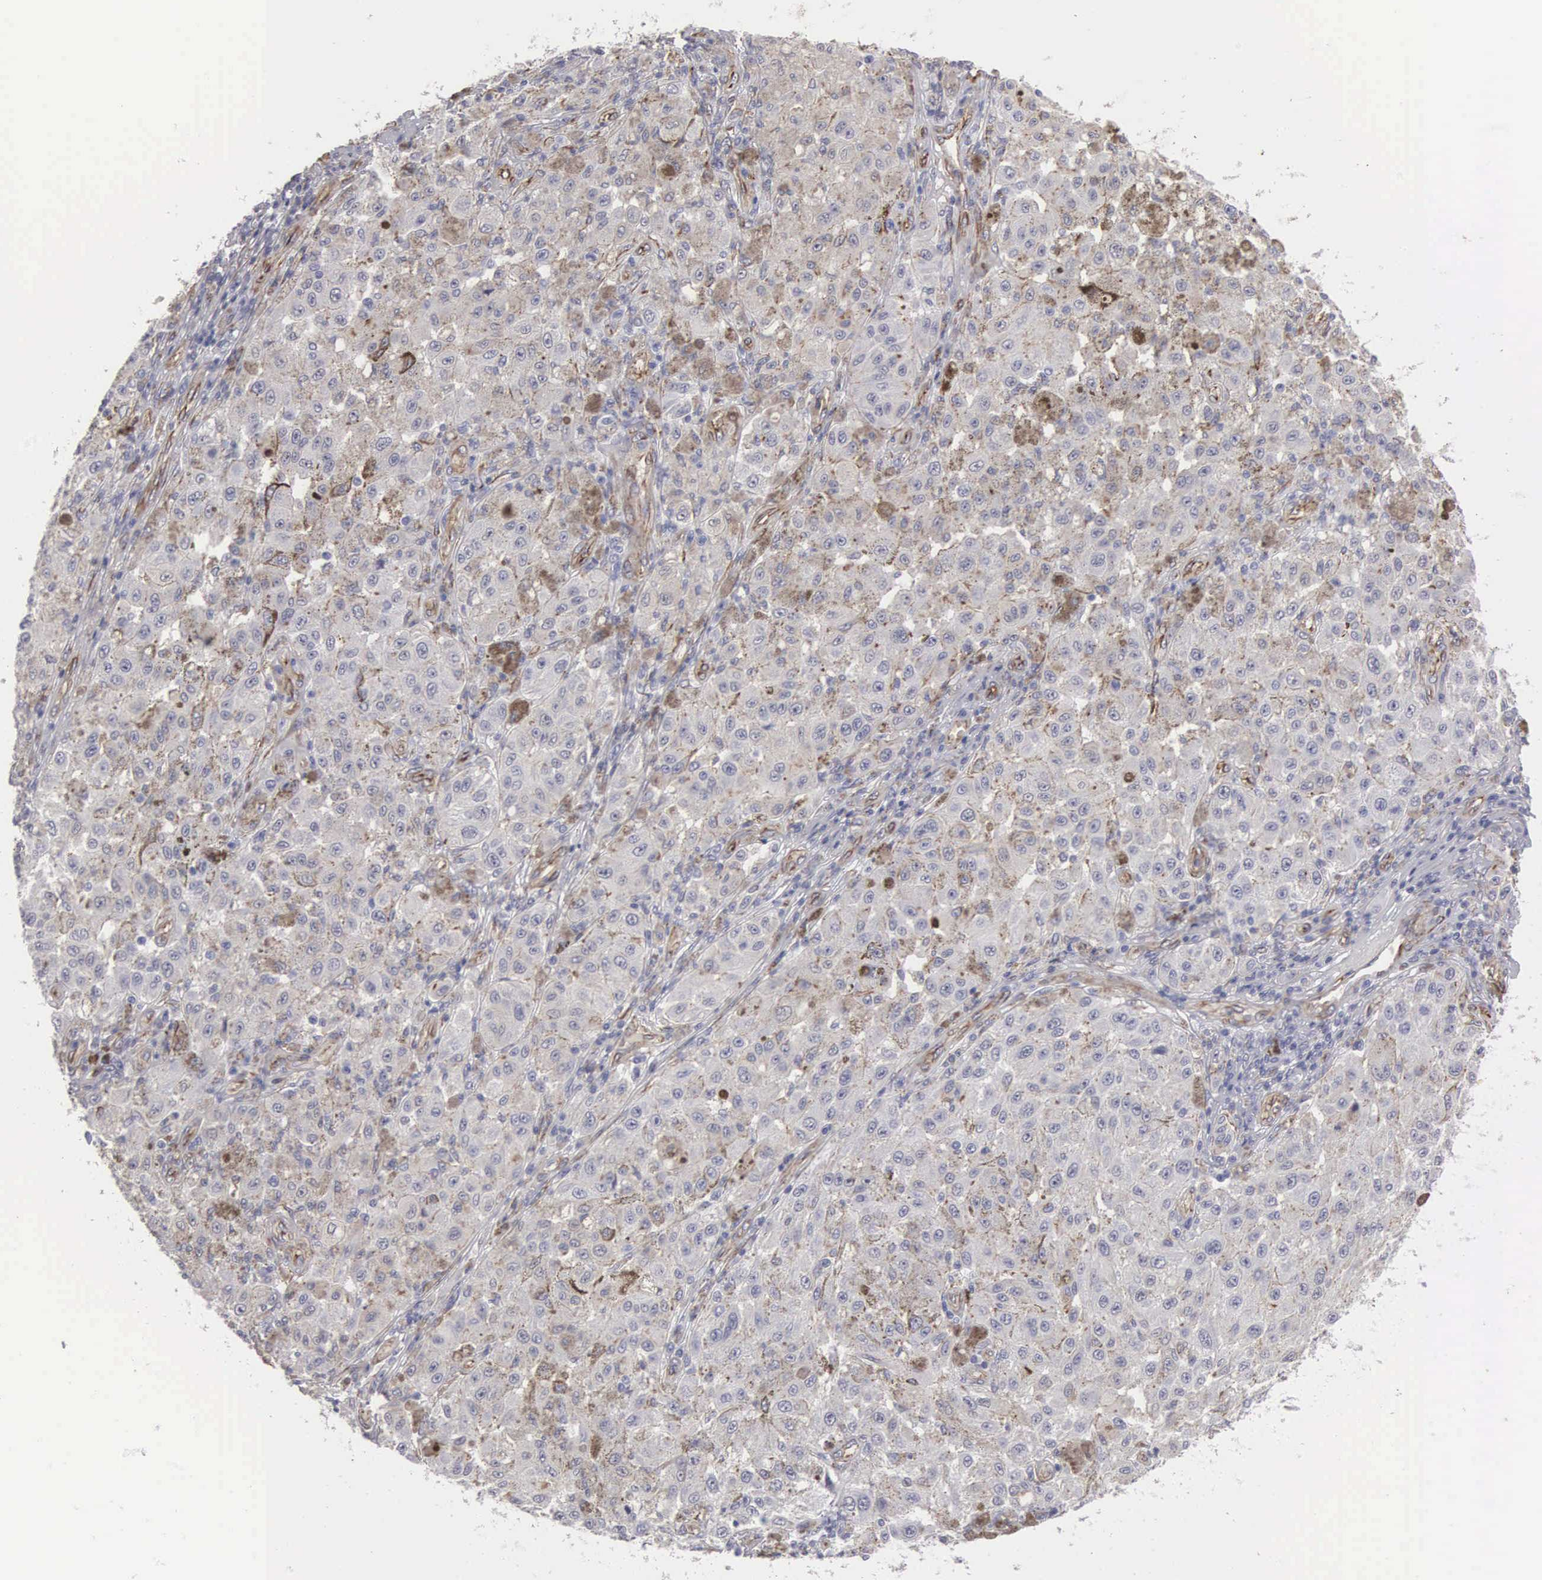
{"staining": {"intensity": "weak", "quantity": "25%-75%", "location": "cytoplasmic/membranous"}, "tissue": "melanoma", "cell_type": "Tumor cells", "image_type": "cancer", "snomed": [{"axis": "morphology", "description": "Malignant melanoma, NOS"}, {"axis": "topography", "description": "Skin"}], "caption": "Brown immunohistochemical staining in human malignant melanoma demonstrates weak cytoplasmic/membranous expression in approximately 25%-75% of tumor cells.", "gene": "MAGEB10", "patient": {"sex": "female", "age": 64}}